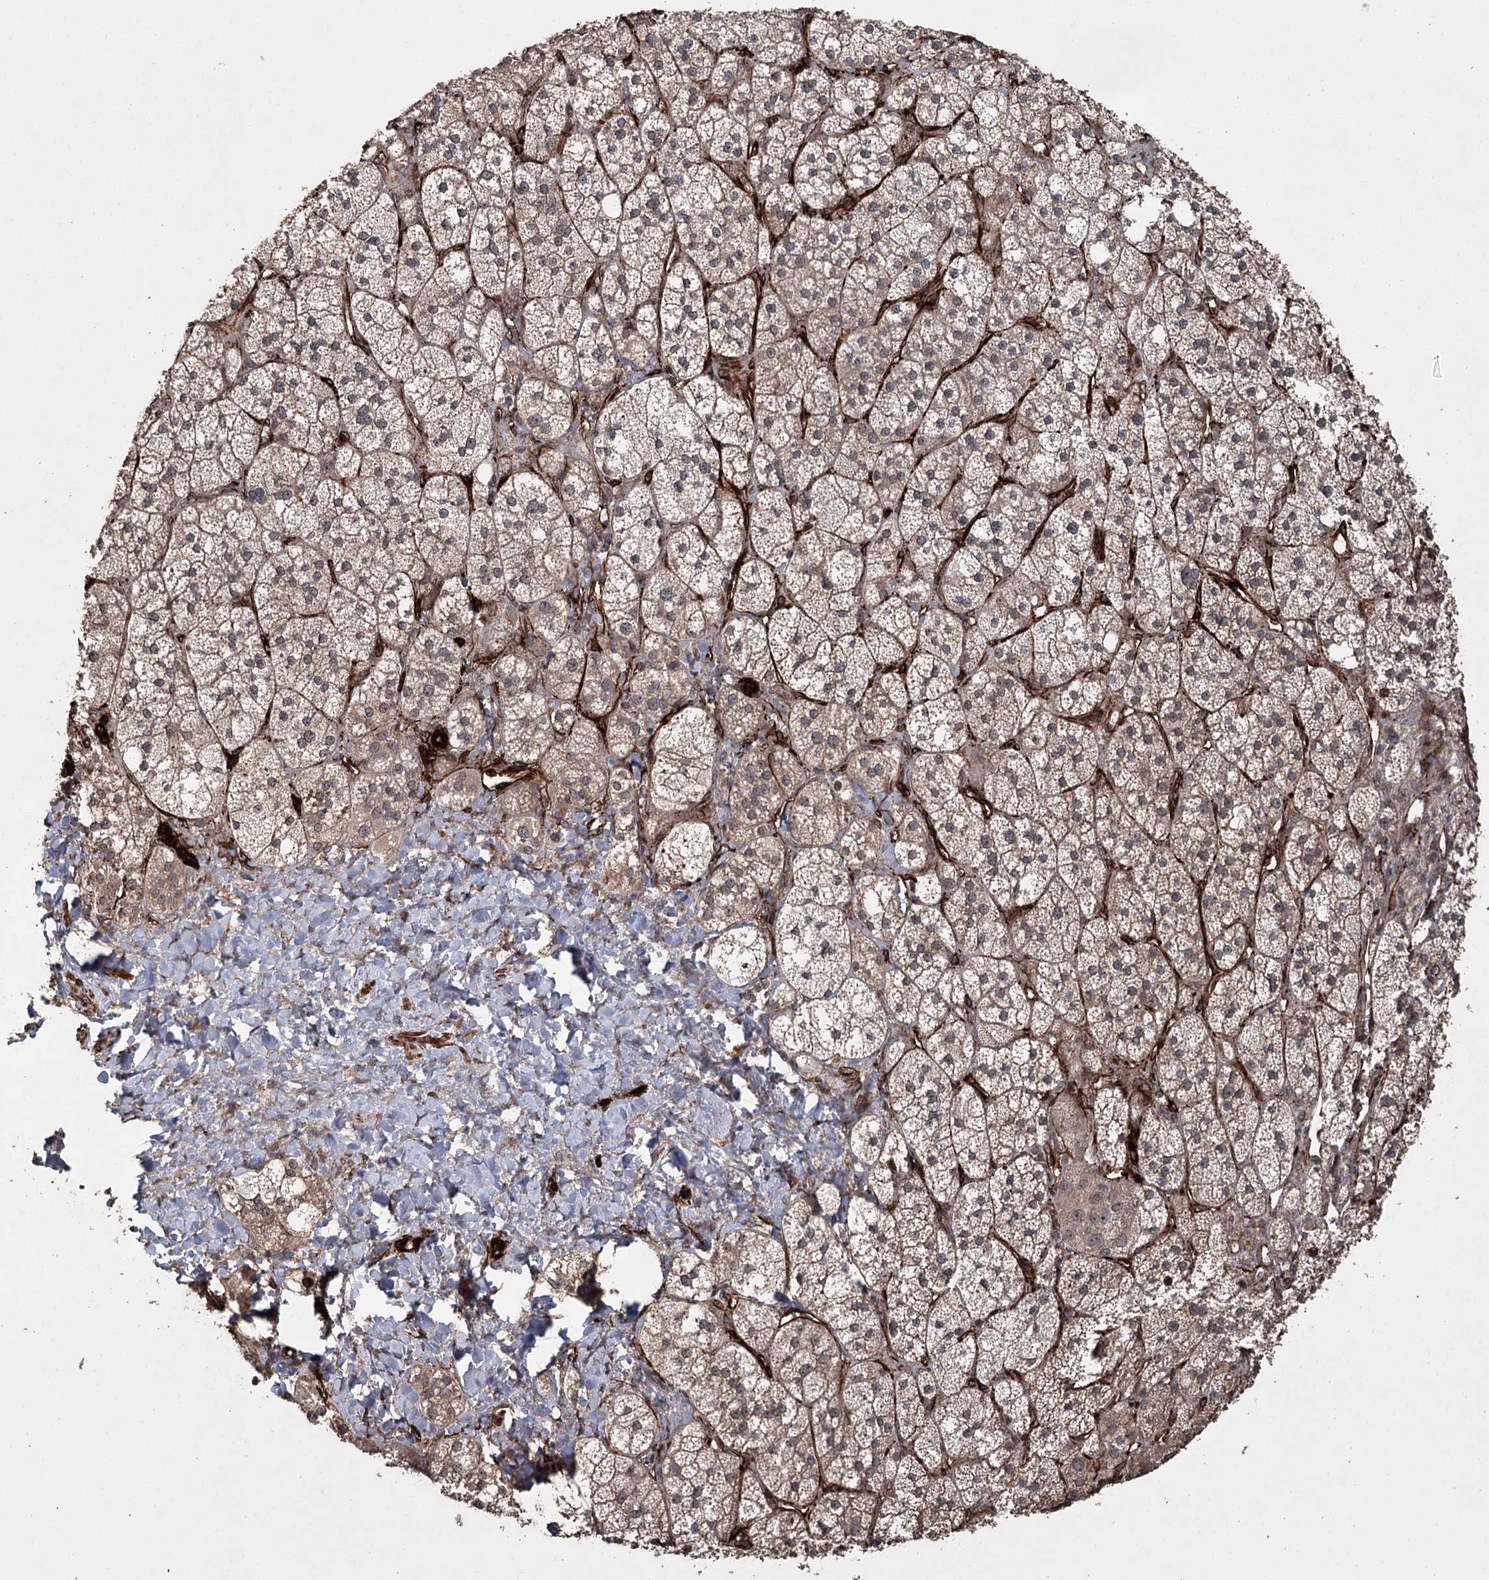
{"staining": {"intensity": "strong", "quantity": ">75%", "location": "cytoplasmic/membranous,nuclear"}, "tissue": "adrenal gland", "cell_type": "Glandular cells", "image_type": "normal", "snomed": [{"axis": "morphology", "description": "Normal tissue, NOS"}, {"axis": "topography", "description": "Adrenal gland"}], "caption": "Protein analysis of unremarkable adrenal gland displays strong cytoplasmic/membranous,nuclear positivity in about >75% of glandular cells. (Brightfield microscopy of DAB IHC at high magnification).", "gene": "RPAP3", "patient": {"sex": "male", "age": 61}}